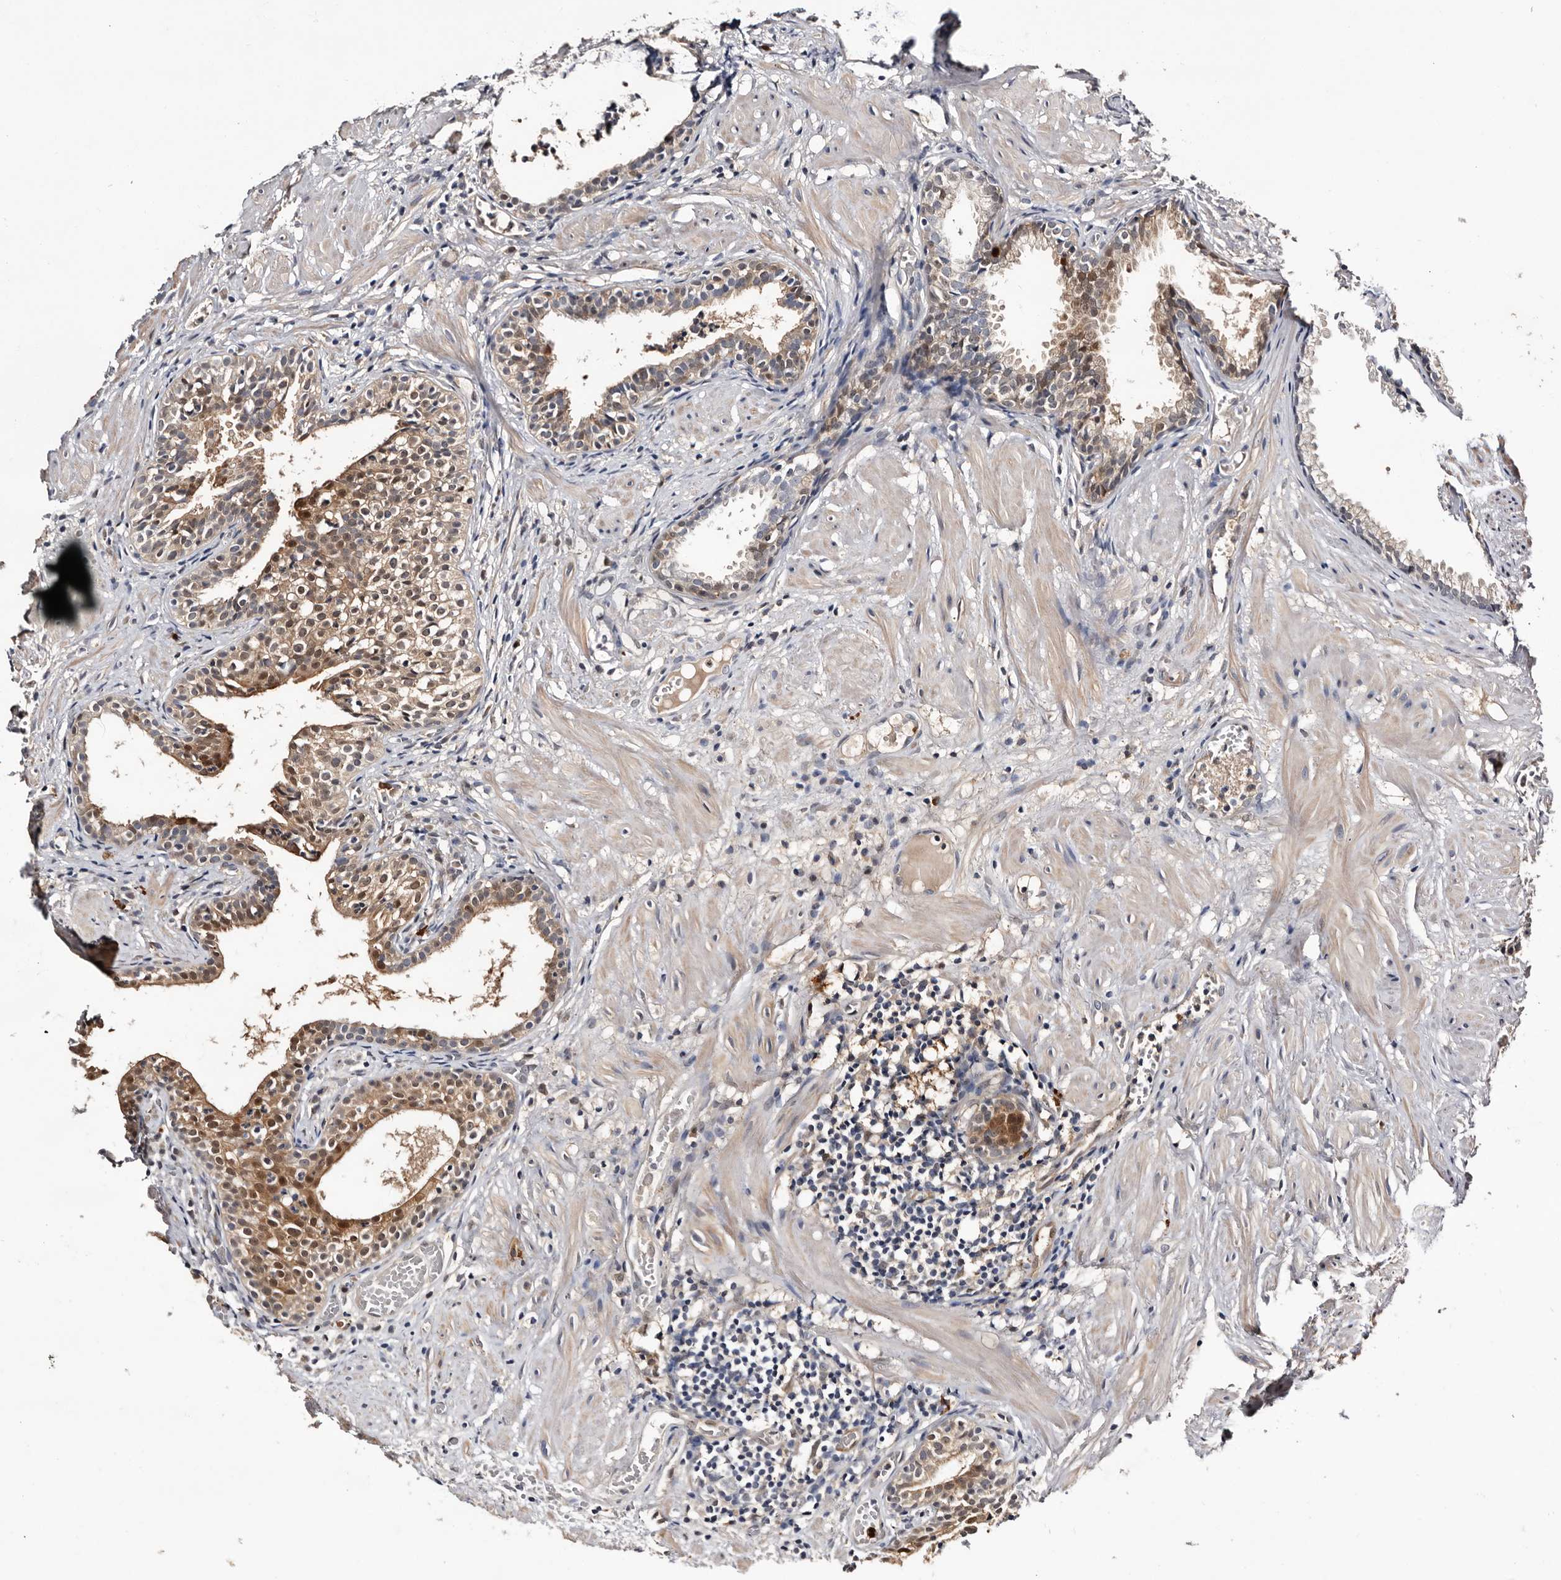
{"staining": {"intensity": "moderate", "quantity": ">75%", "location": "cytoplasmic/membranous,nuclear"}, "tissue": "prostate cancer", "cell_type": "Tumor cells", "image_type": "cancer", "snomed": [{"axis": "morphology", "description": "Adenocarcinoma, Low grade"}, {"axis": "topography", "description": "Prostate"}], "caption": "Prostate cancer (low-grade adenocarcinoma) tissue shows moderate cytoplasmic/membranous and nuclear staining in about >75% of tumor cells, visualized by immunohistochemistry.", "gene": "TP53I3", "patient": {"sex": "male", "age": 88}}